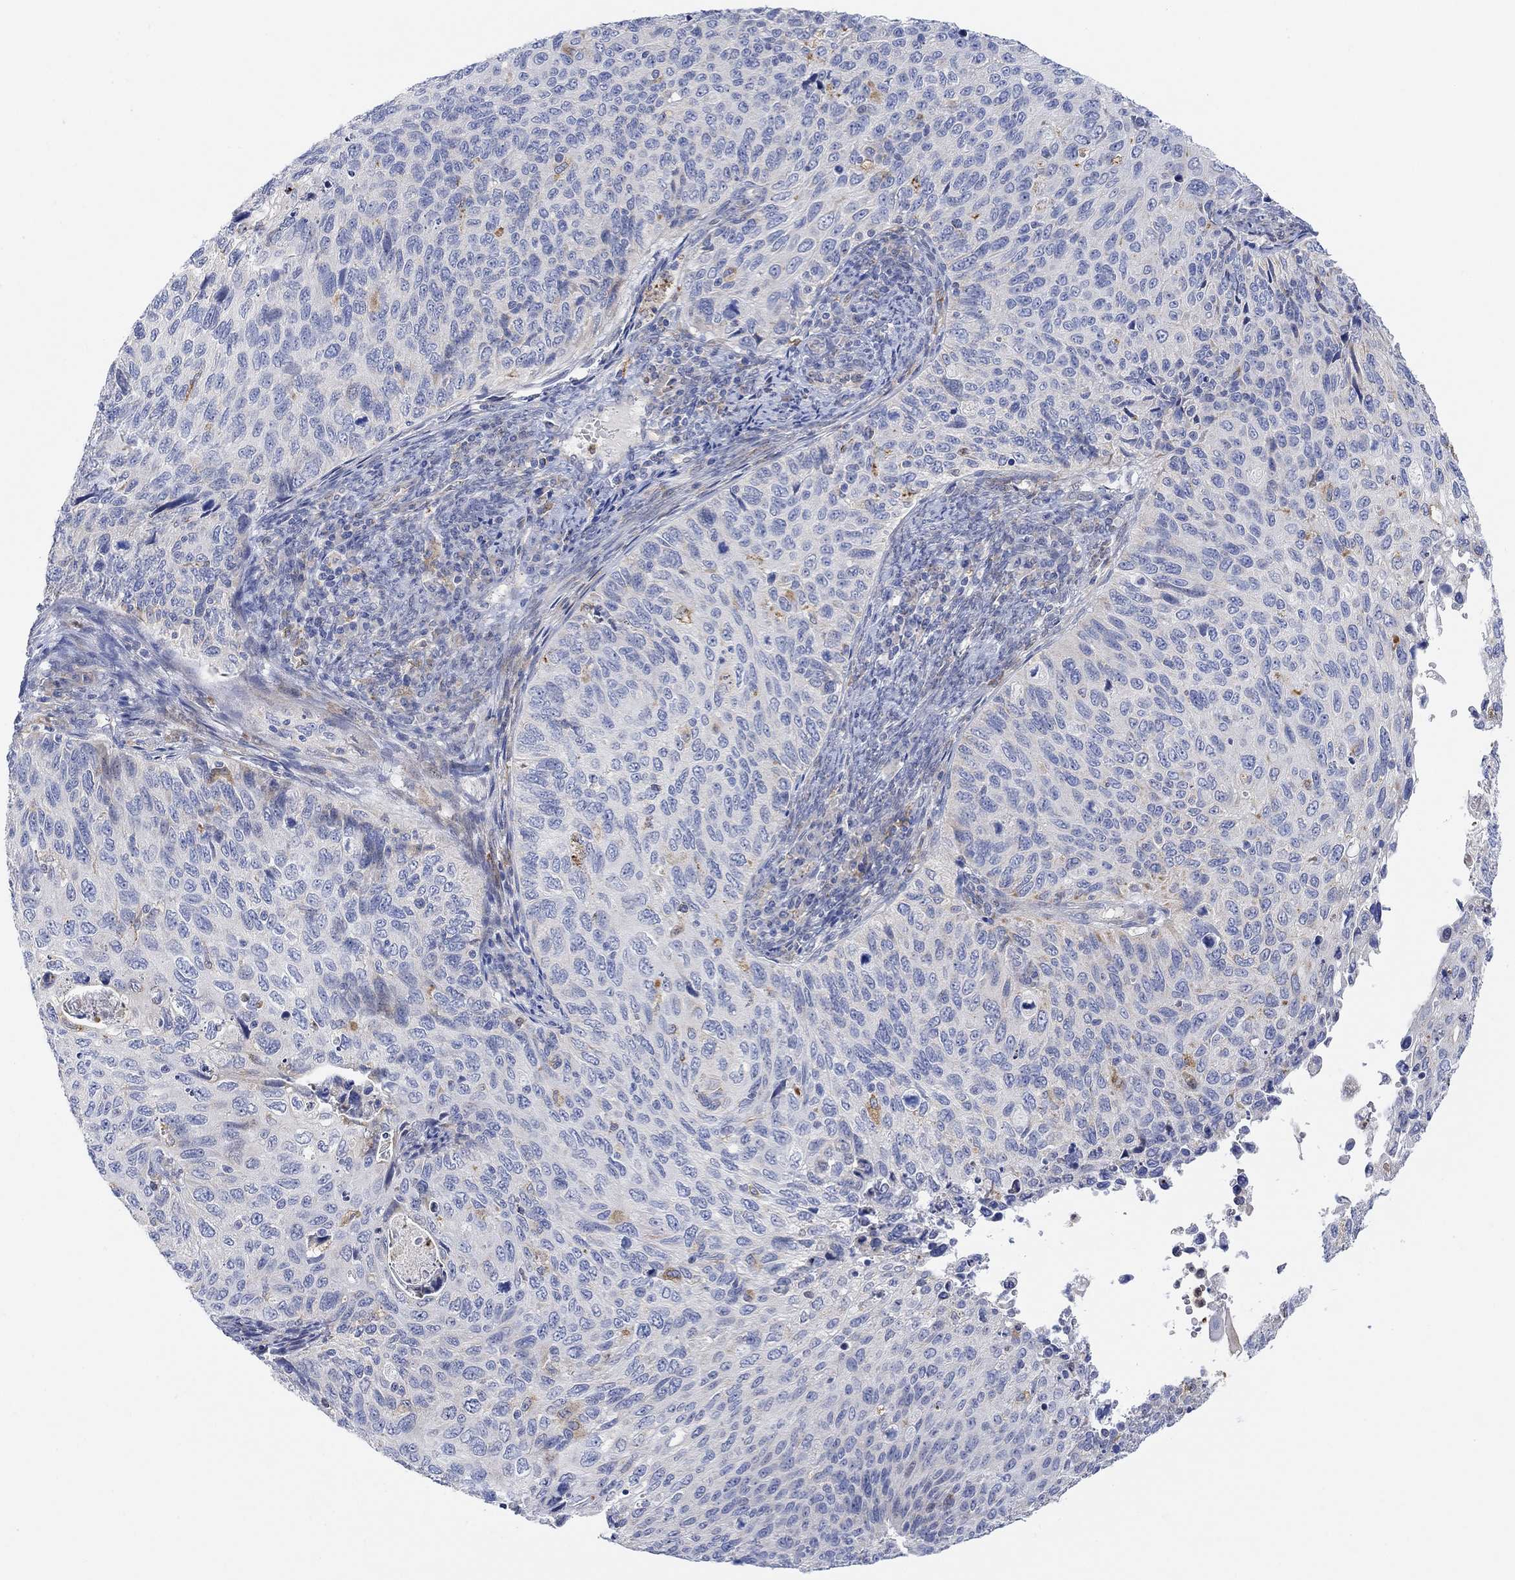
{"staining": {"intensity": "negative", "quantity": "none", "location": "none"}, "tissue": "cervical cancer", "cell_type": "Tumor cells", "image_type": "cancer", "snomed": [{"axis": "morphology", "description": "Squamous cell carcinoma, NOS"}, {"axis": "topography", "description": "Cervix"}], "caption": "There is no significant expression in tumor cells of cervical cancer (squamous cell carcinoma).", "gene": "ACSL1", "patient": {"sex": "female", "age": 70}}